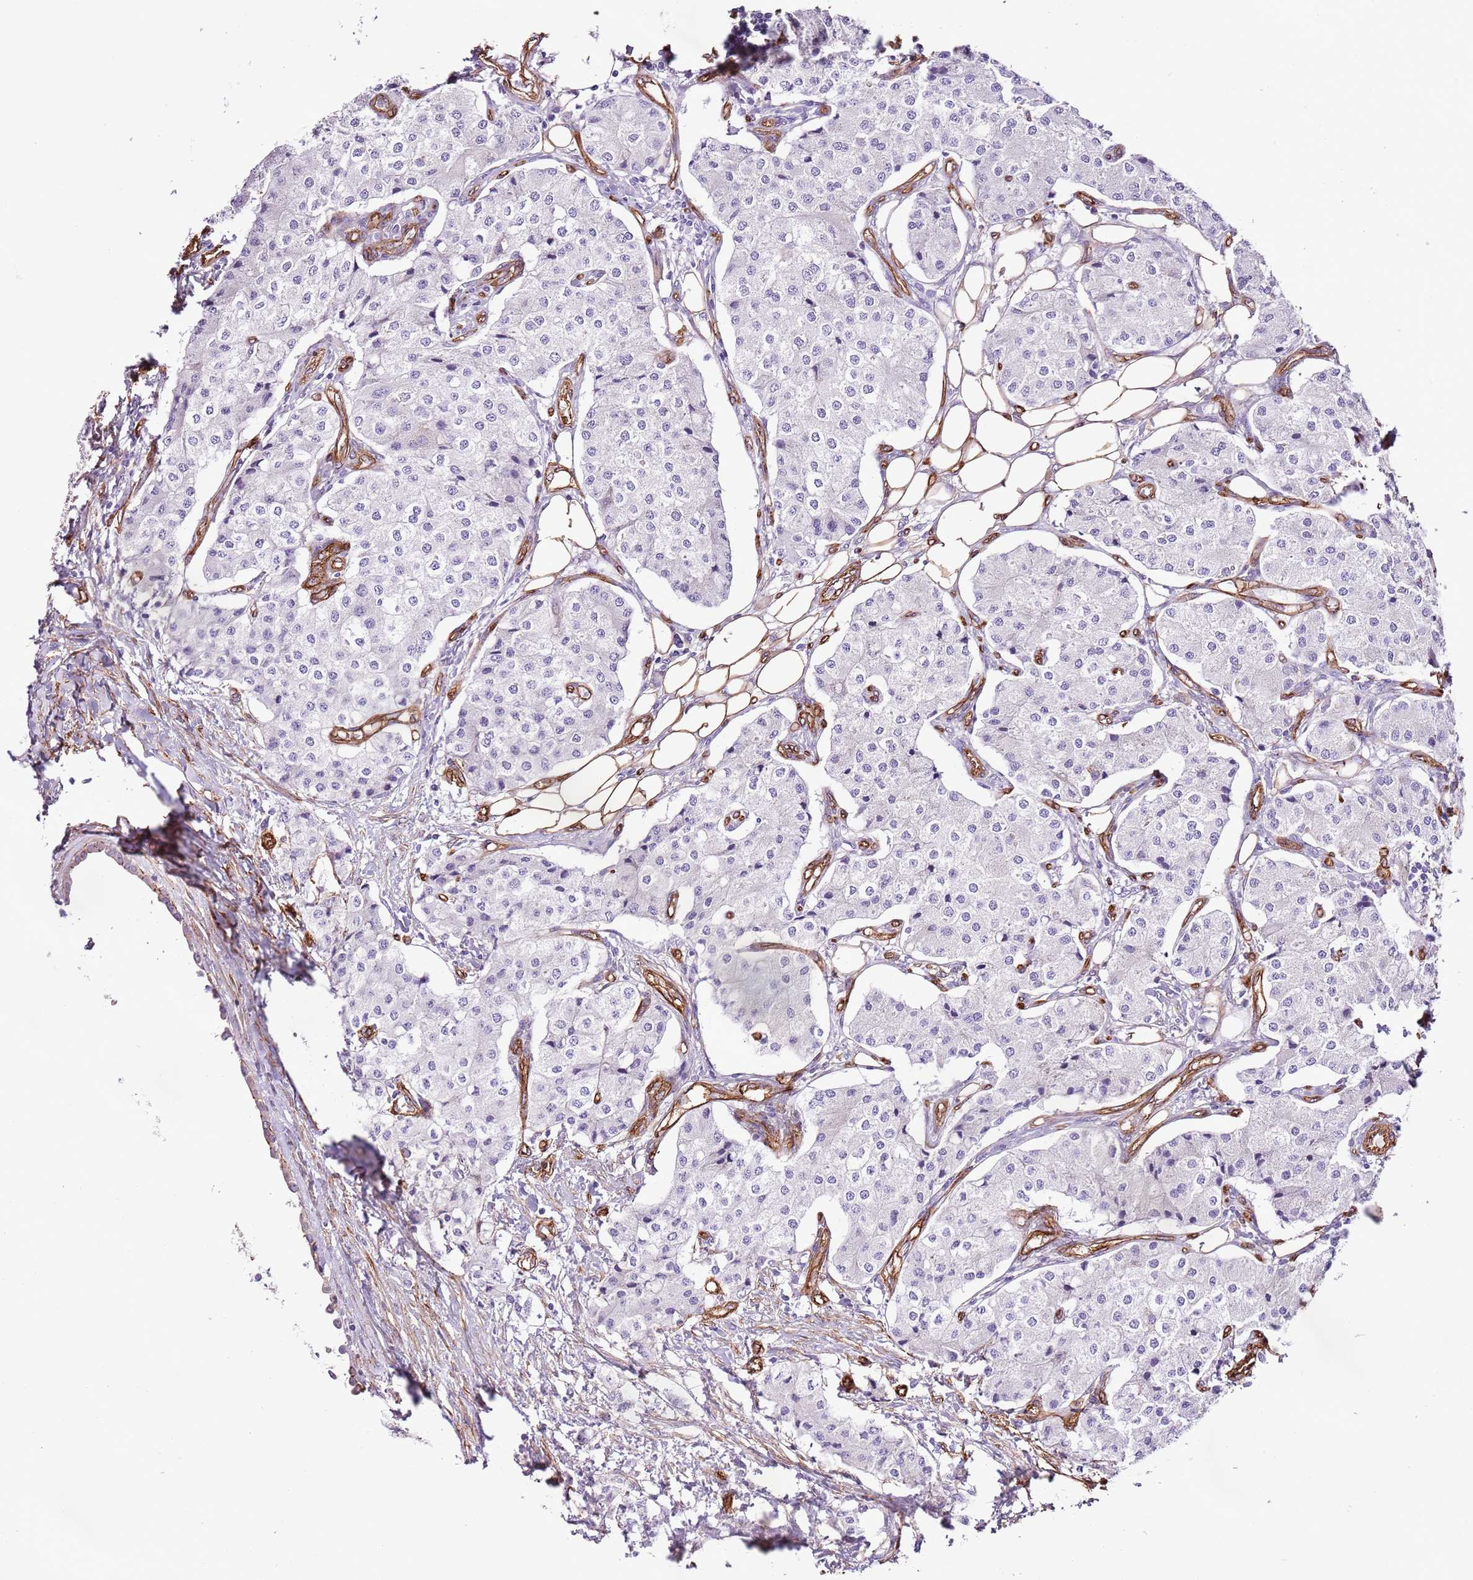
{"staining": {"intensity": "negative", "quantity": "none", "location": "none"}, "tissue": "carcinoid", "cell_type": "Tumor cells", "image_type": "cancer", "snomed": [{"axis": "morphology", "description": "Carcinoid, malignant, NOS"}, {"axis": "topography", "description": "Colon"}], "caption": "High power microscopy histopathology image of an IHC photomicrograph of carcinoid (malignant), revealing no significant staining in tumor cells.", "gene": "CTDSPL", "patient": {"sex": "female", "age": 52}}